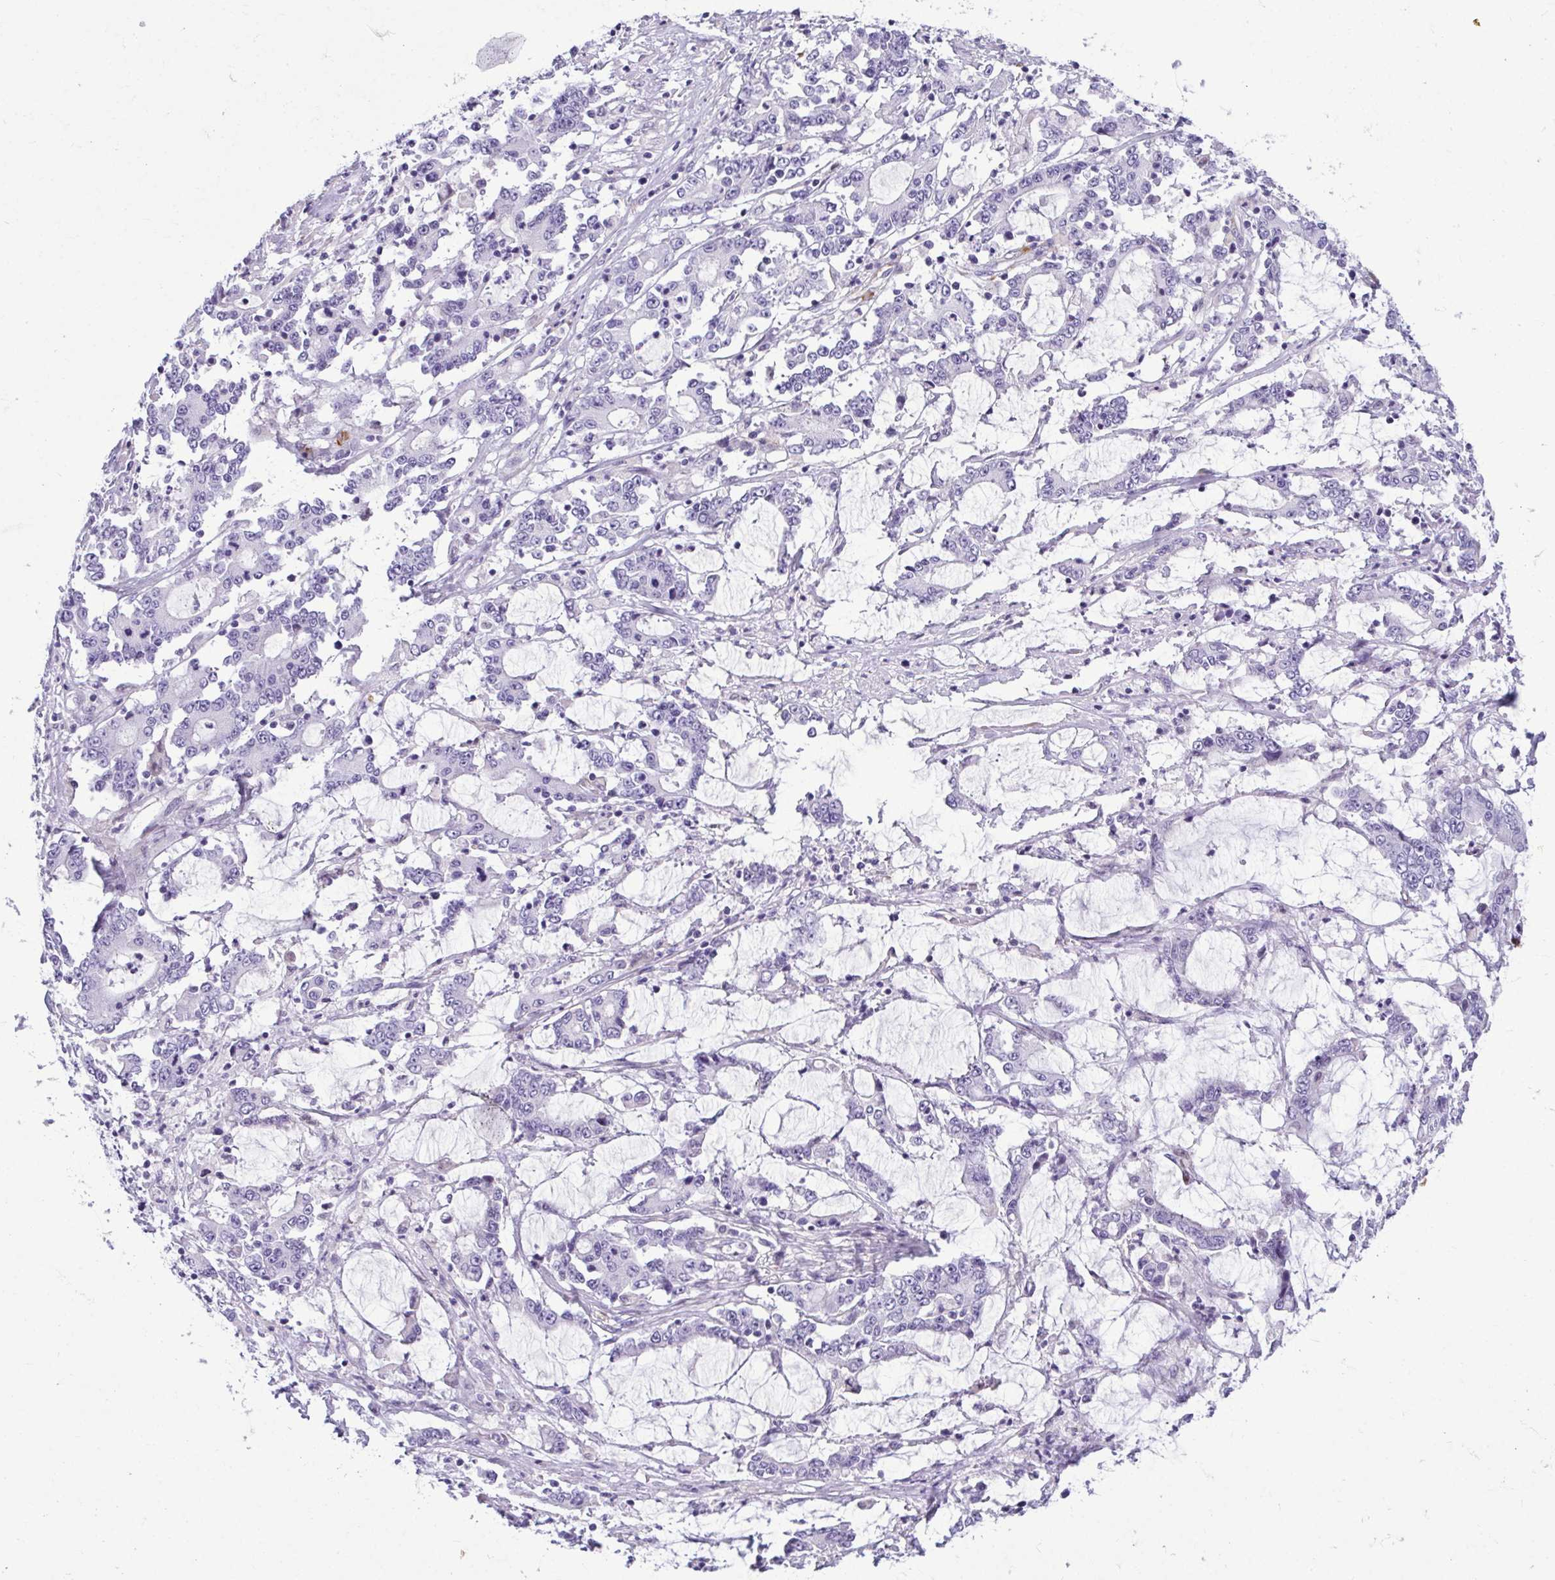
{"staining": {"intensity": "negative", "quantity": "none", "location": "none"}, "tissue": "stomach cancer", "cell_type": "Tumor cells", "image_type": "cancer", "snomed": [{"axis": "morphology", "description": "Adenocarcinoma, NOS"}, {"axis": "topography", "description": "Stomach, upper"}], "caption": "Stomach cancer (adenocarcinoma) stained for a protein using immunohistochemistry (IHC) shows no staining tumor cells.", "gene": "SERPINI1", "patient": {"sex": "male", "age": 68}}